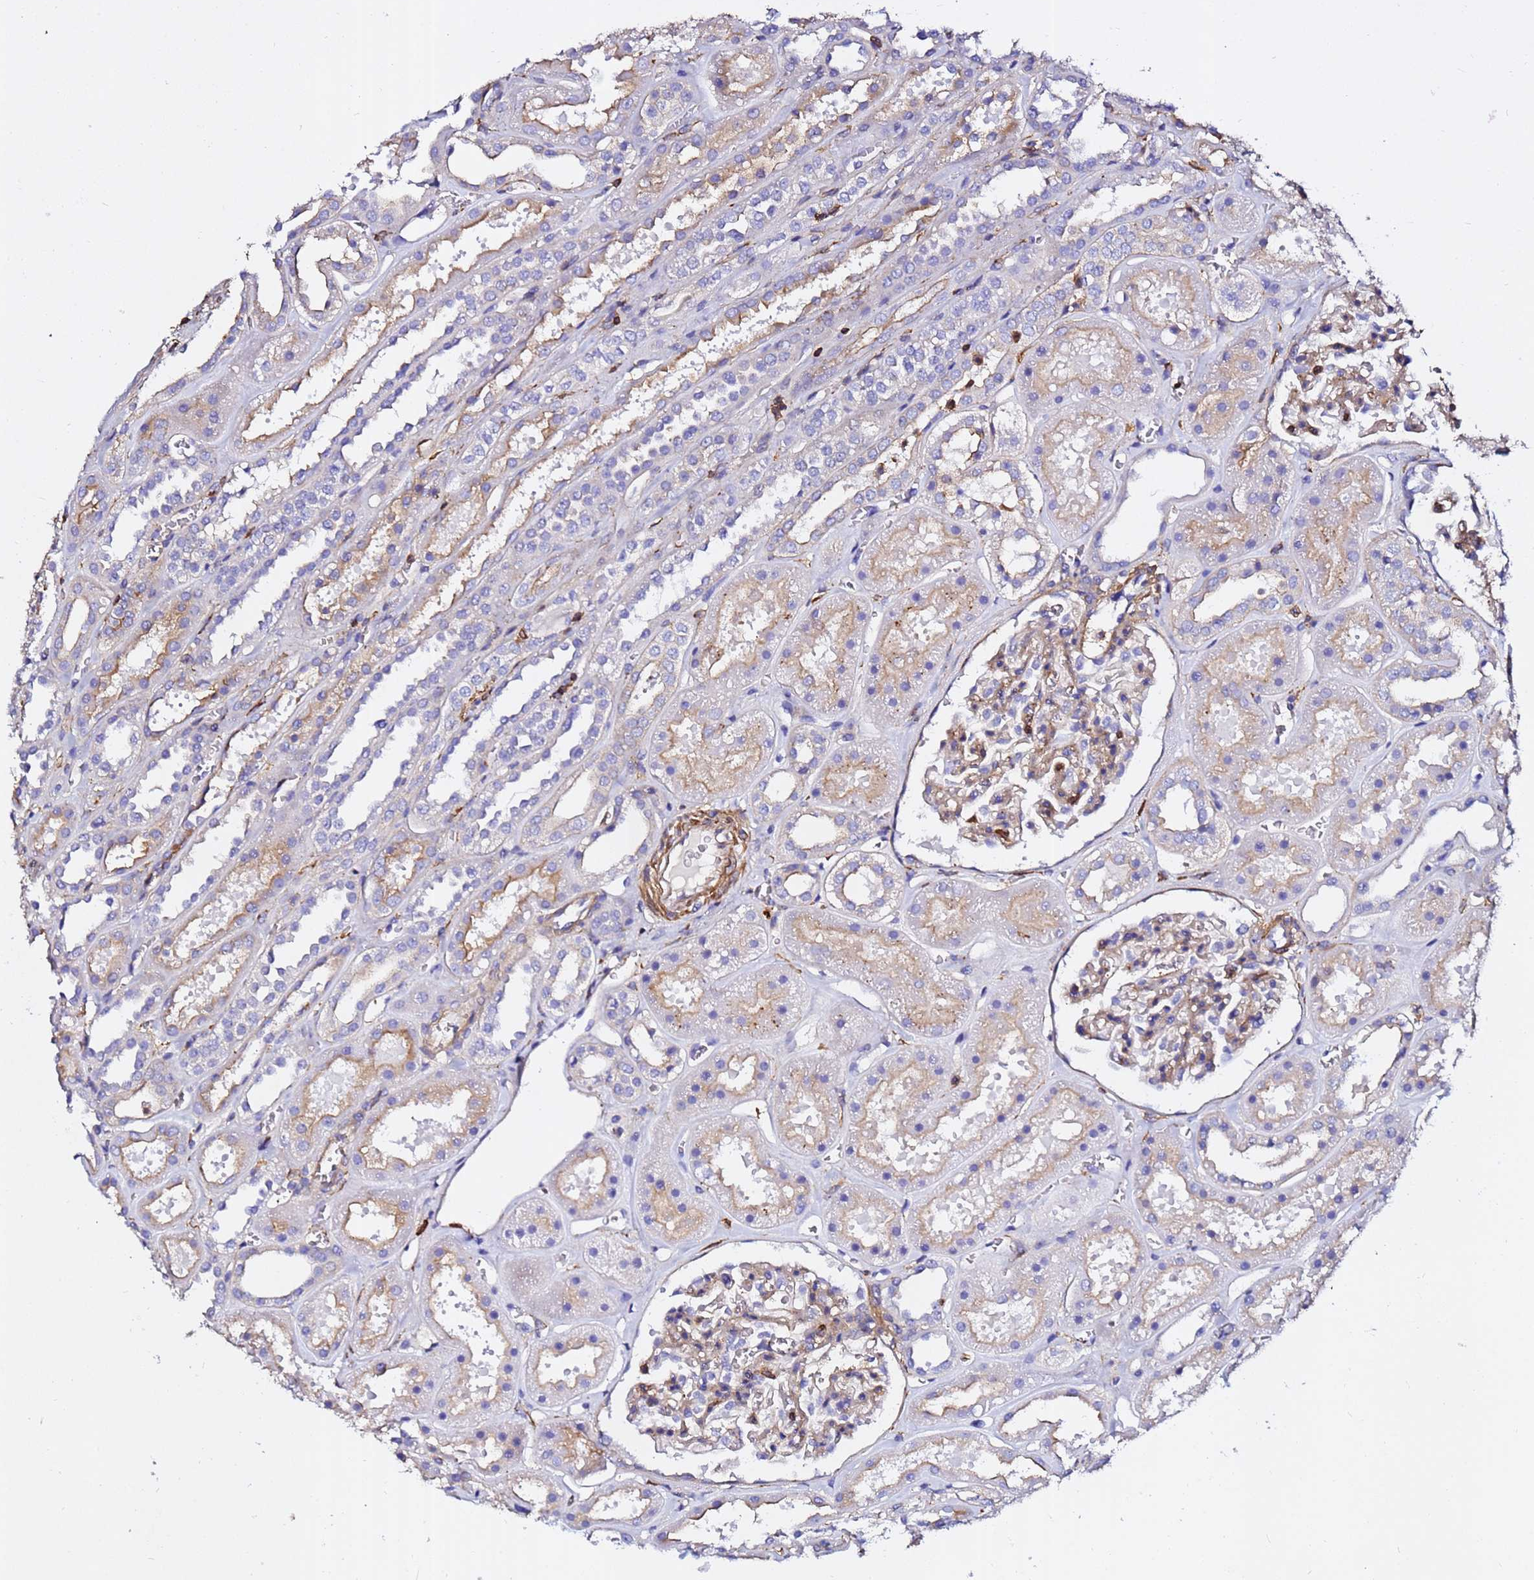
{"staining": {"intensity": "weak", "quantity": "25%-75%", "location": "cytoplasmic/membranous"}, "tissue": "kidney", "cell_type": "Cells in glomeruli", "image_type": "normal", "snomed": [{"axis": "morphology", "description": "Normal tissue, NOS"}, {"axis": "topography", "description": "Kidney"}], "caption": "Immunohistochemical staining of benign kidney demonstrates 25%-75% levels of weak cytoplasmic/membranous protein positivity in approximately 25%-75% of cells in glomeruli.", "gene": "ACTA1", "patient": {"sex": "female", "age": 41}}